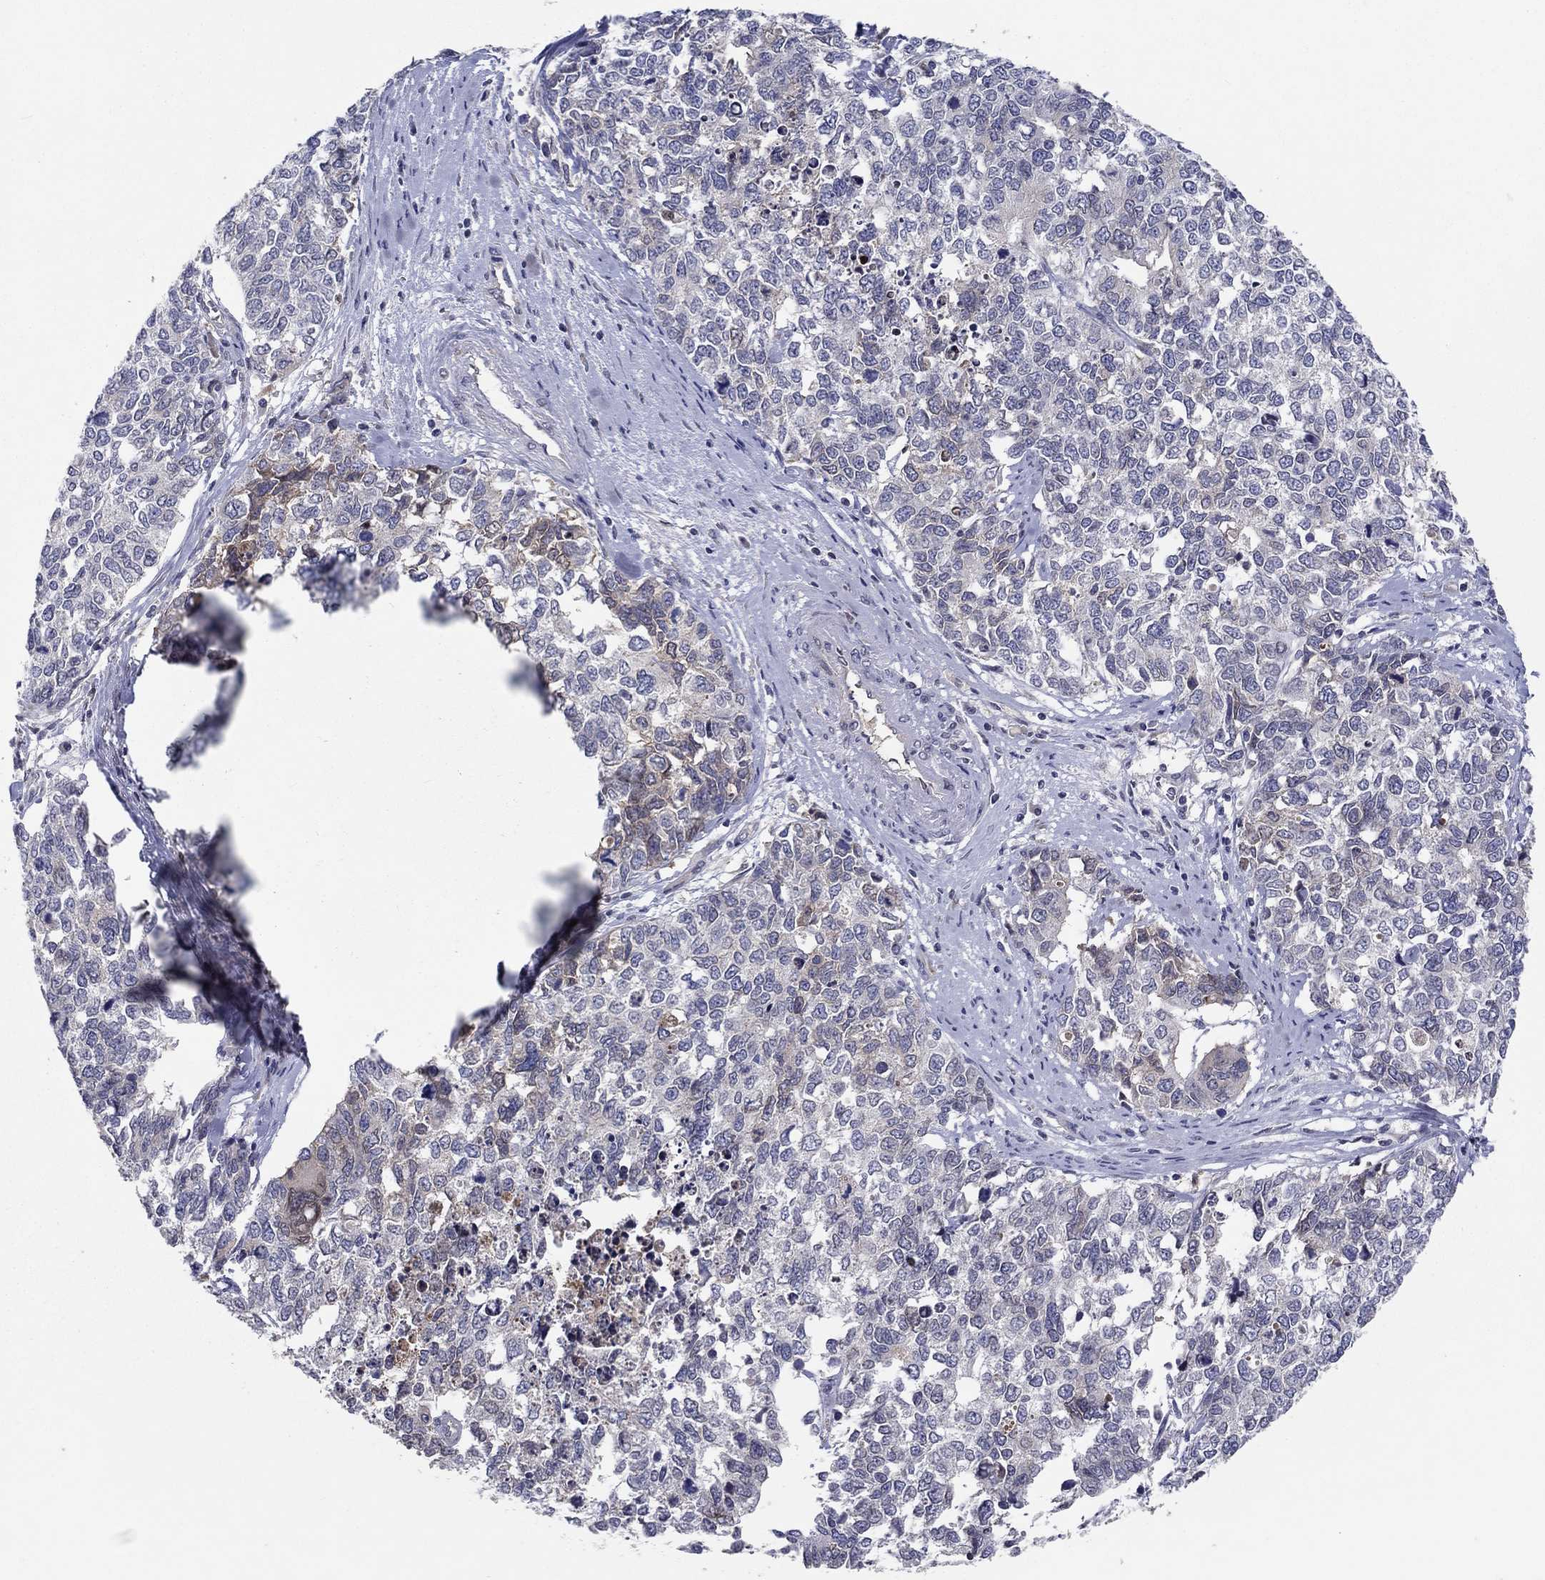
{"staining": {"intensity": "negative", "quantity": "none", "location": "none"}, "tissue": "cervical cancer", "cell_type": "Tumor cells", "image_type": "cancer", "snomed": [{"axis": "morphology", "description": "Squamous cell carcinoma, NOS"}, {"axis": "topography", "description": "Cervix"}], "caption": "Immunohistochemical staining of human cervical cancer demonstrates no significant positivity in tumor cells. The staining is performed using DAB brown chromogen with nuclei counter-stained in using hematoxylin.", "gene": "CETN3", "patient": {"sex": "female", "age": 63}}